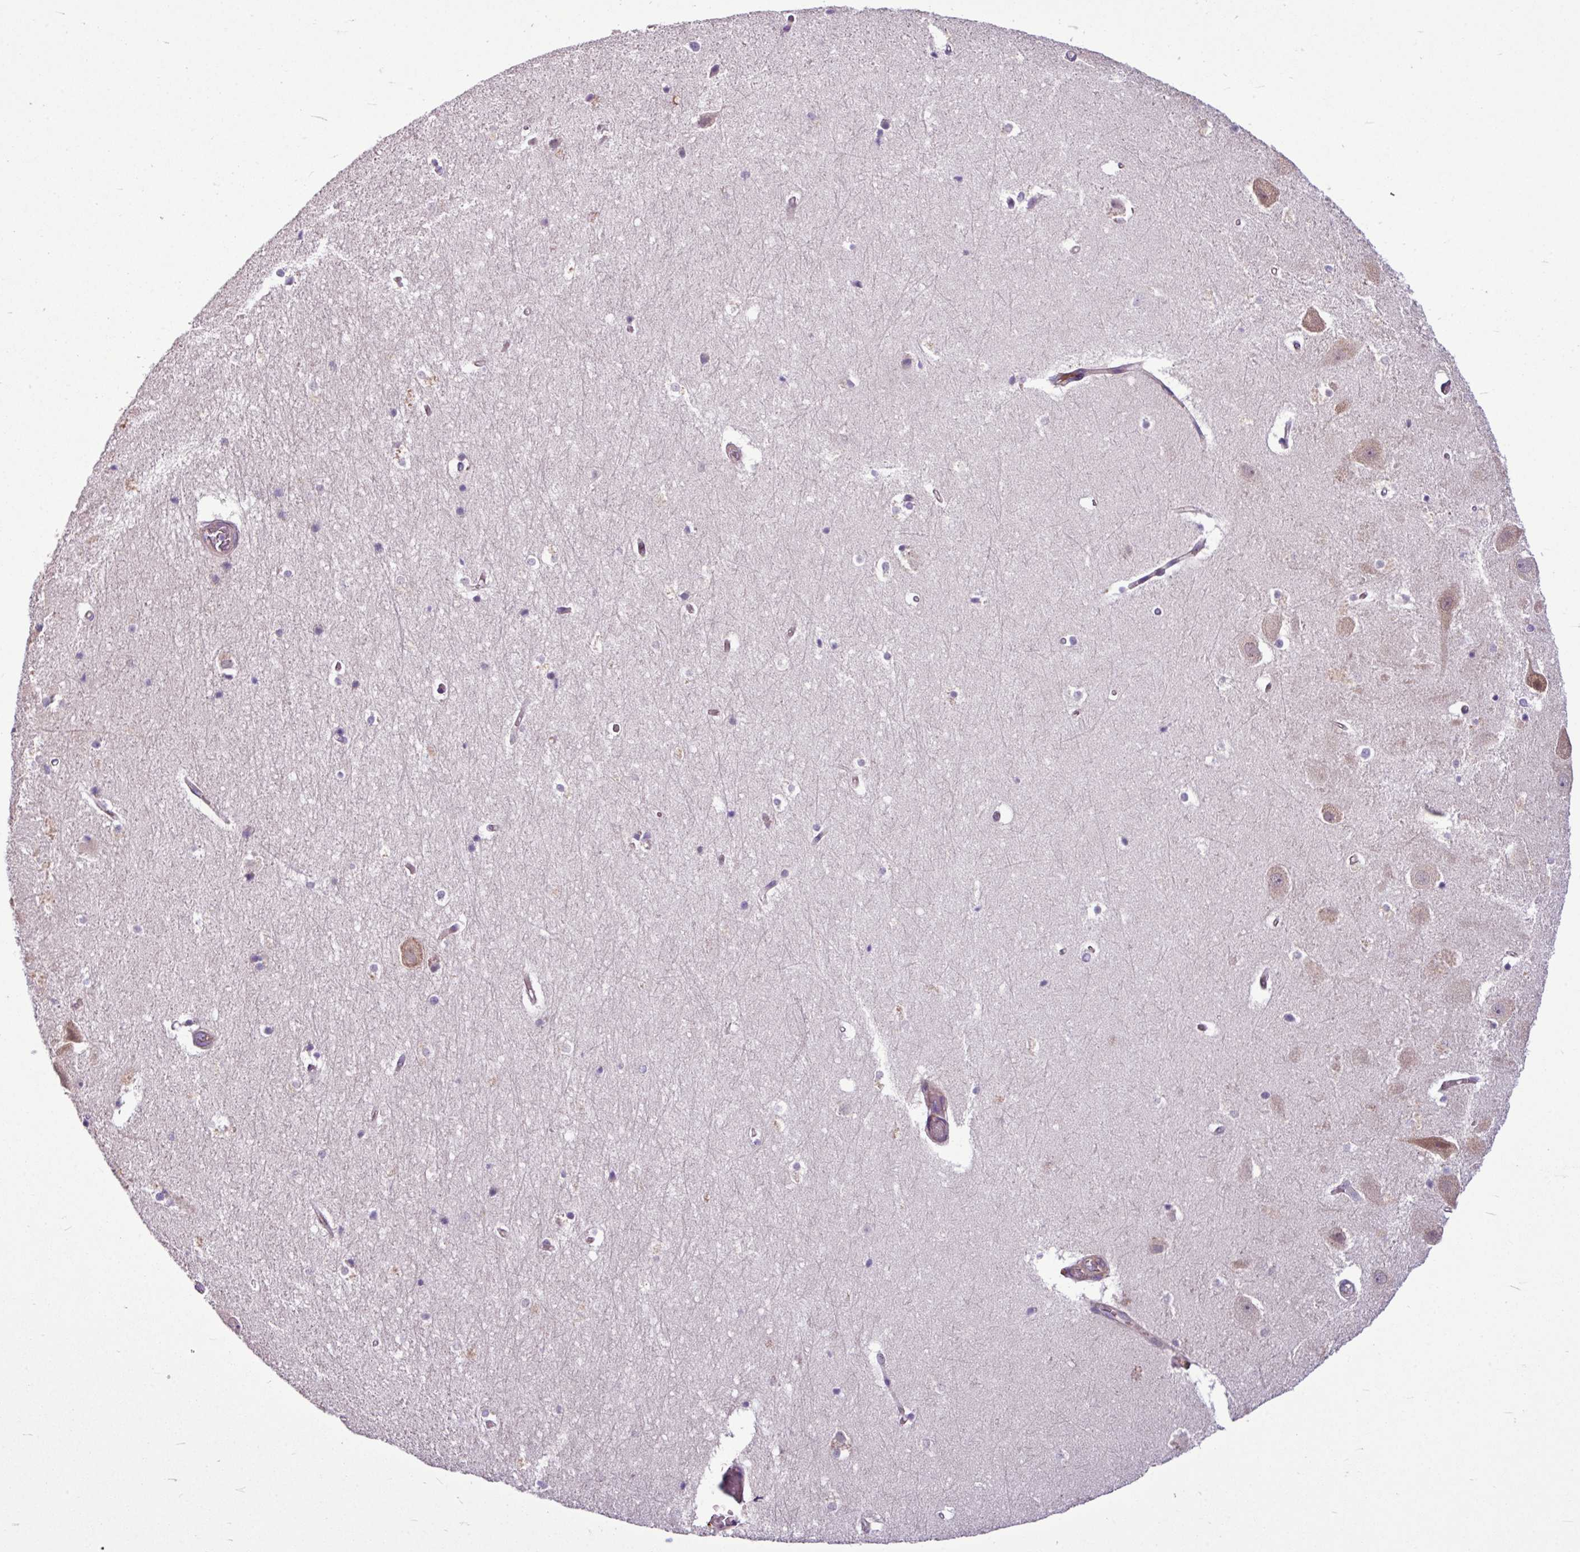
{"staining": {"intensity": "negative", "quantity": "none", "location": "none"}, "tissue": "hippocampus", "cell_type": "Glial cells", "image_type": "normal", "snomed": [{"axis": "morphology", "description": "Normal tissue, NOS"}, {"axis": "topography", "description": "Hippocampus"}], "caption": "The image exhibits no staining of glial cells in benign hippocampus. The staining was performed using DAB to visualize the protein expression in brown, while the nuclei were stained in blue with hematoxylin (Magnification: 20x).", "gene": "MROH2A", "patient": {"sex": "female", "age": 52}}